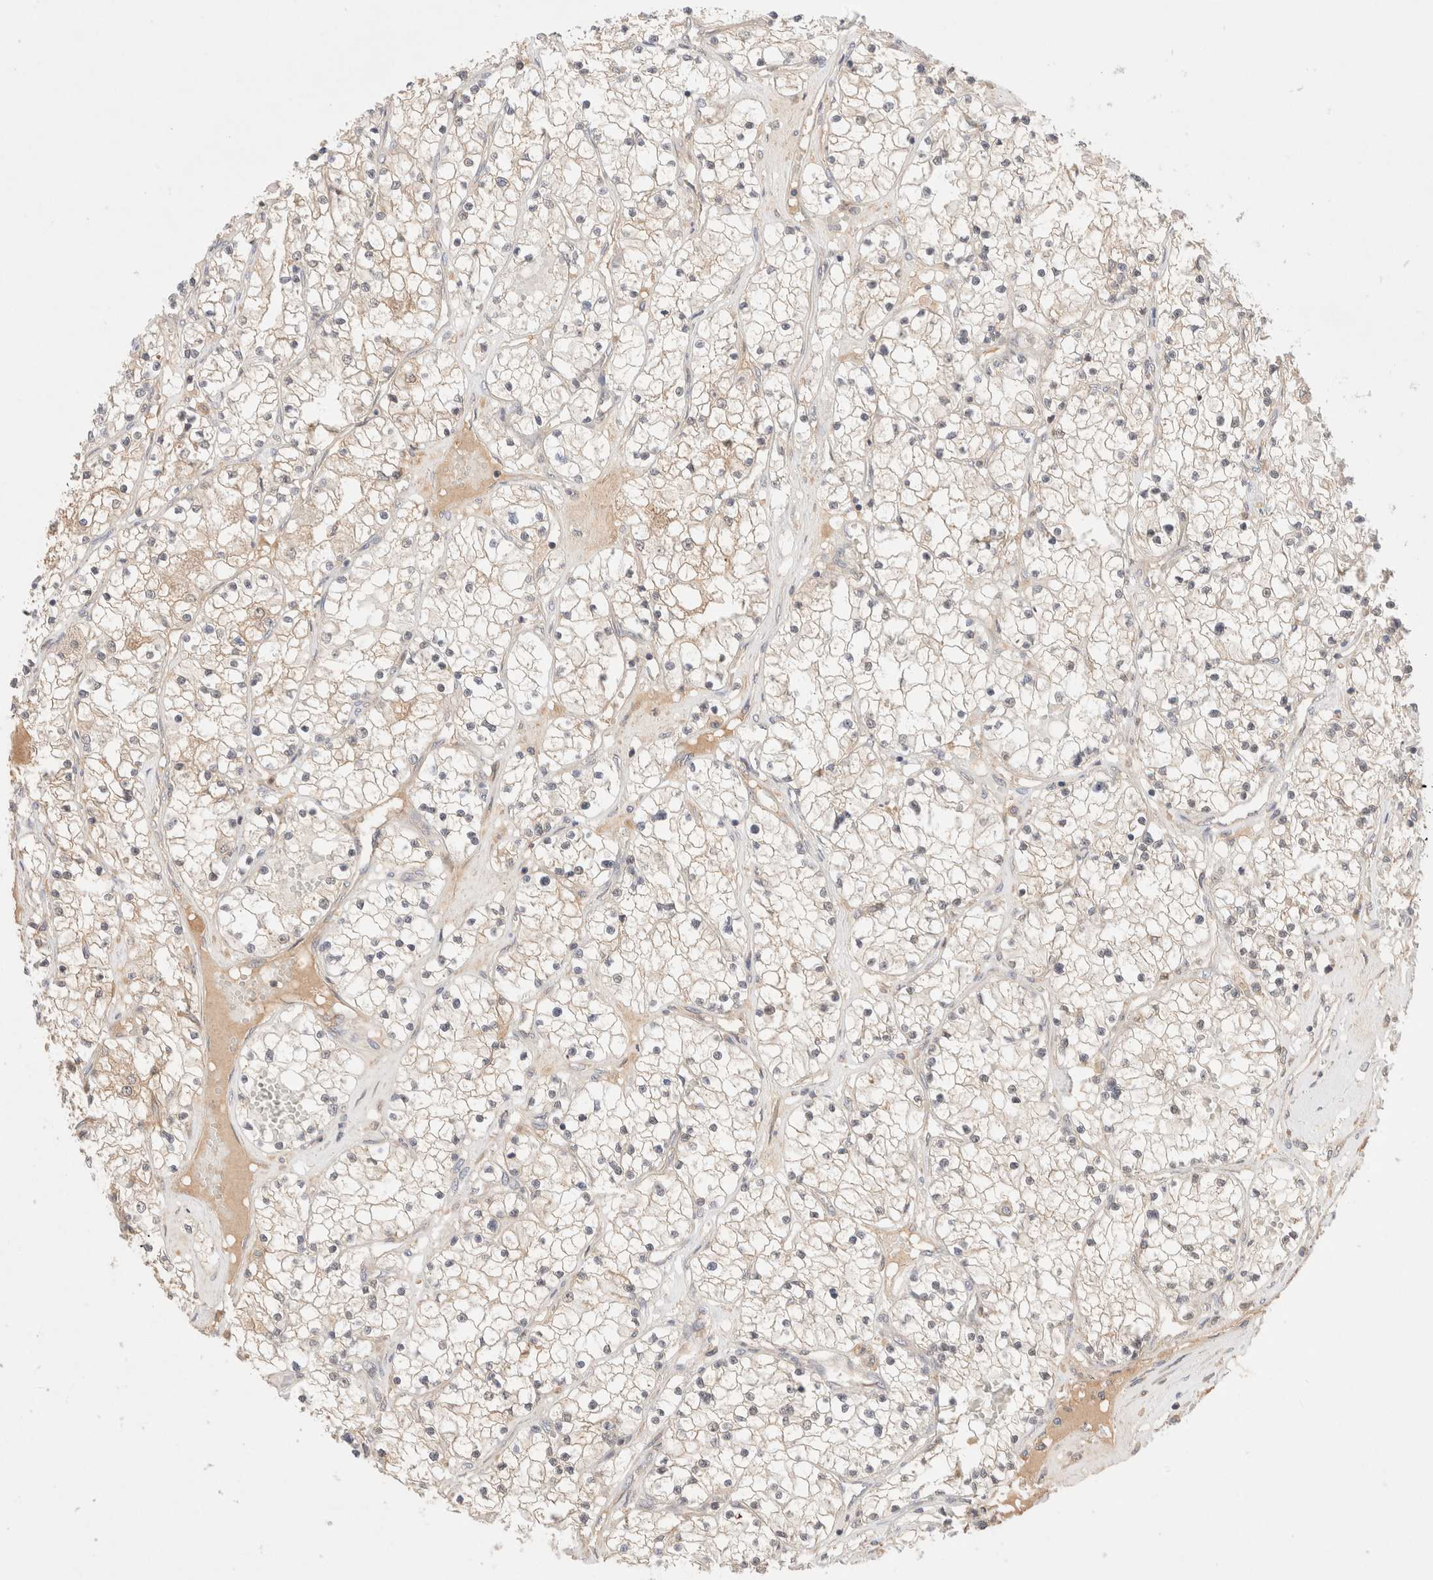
{"staining": {"intensity": "weak", "quantity": "25%-75%", "location": "cytoplasmic/membranous"}, "tissue": "renal cancer", "cell_type": "Tumor cells", "image_type": "cancer", "snomed": [{"axis": "morphology", "description": "Normal tissue, NOS"}, {"axis": "morphology", "description": "Adenocarcinoma, NOS"}, {"axis": "topography", "description": "Kidney"}], "caption": "A low amount of weak cytoplasmic/membranous positivity is appreciated in approximately 25%-75% of tumor cells in adenocarcinoma (renal) tissue.", "gene": "CARNMT1", "patient": {"sex": "male", "age": 68}}